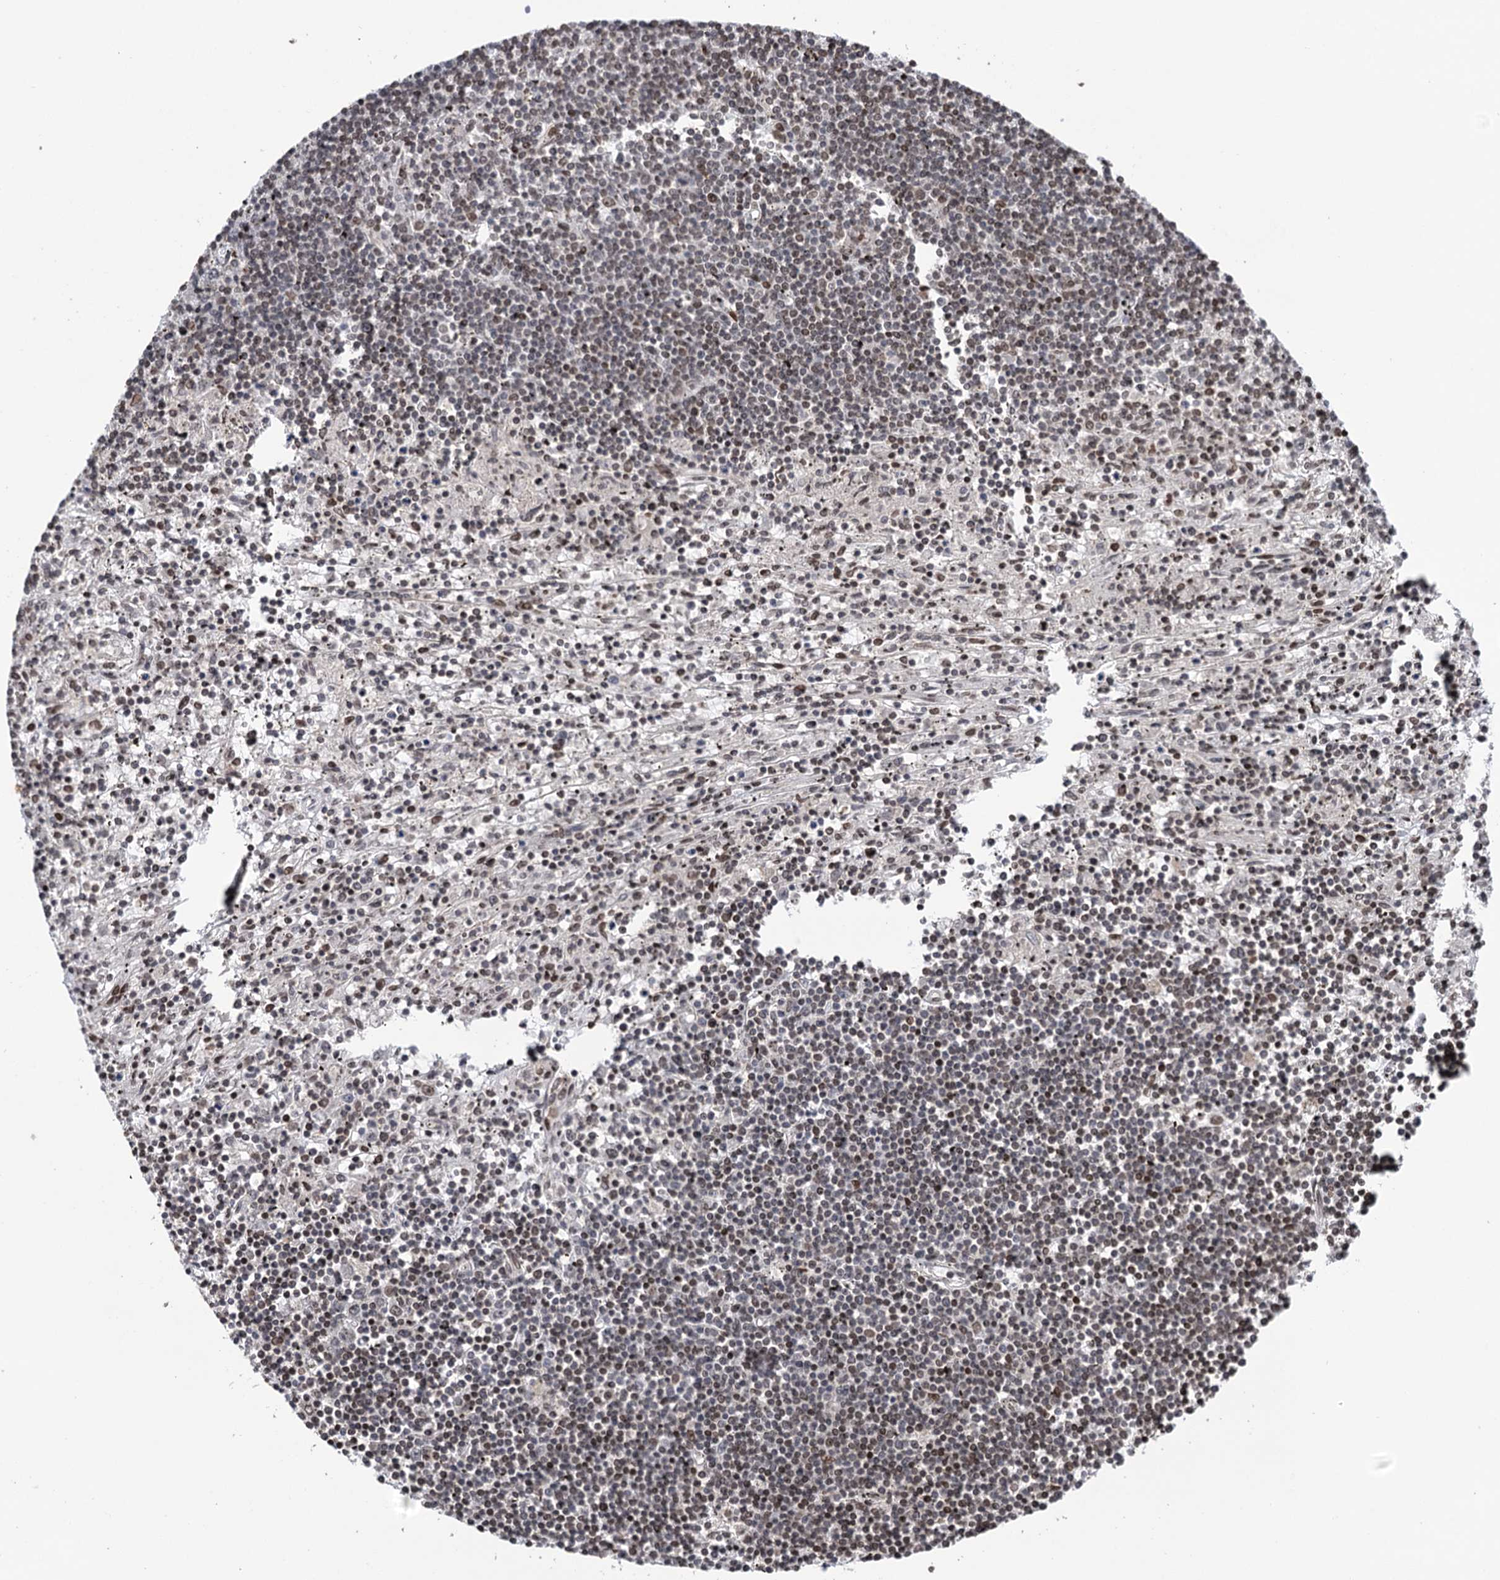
{"staining": {"intensity": "weak", "quantity": "25%-75%", "location": "nuclear"}, "tissue": "lymphoma", "cell_type": "Tumor cells", "image_type": "cancer", "snomed": [{"axis": "morphology", "description": "Malignant lymphoma, non-Hodgkin's type, Low grade"}, {"axis": "topography", "description": "Spleen"}], "caption": "Immunohistochemical staining of human malignant lymphoma, non-Hodgkin's type (low-grade) reveals low levels of weak nuclear staining in about 25%-75% of tumor cells.", "gene": "CCDC77", "patient": {"sex": "male", "age": 76}}